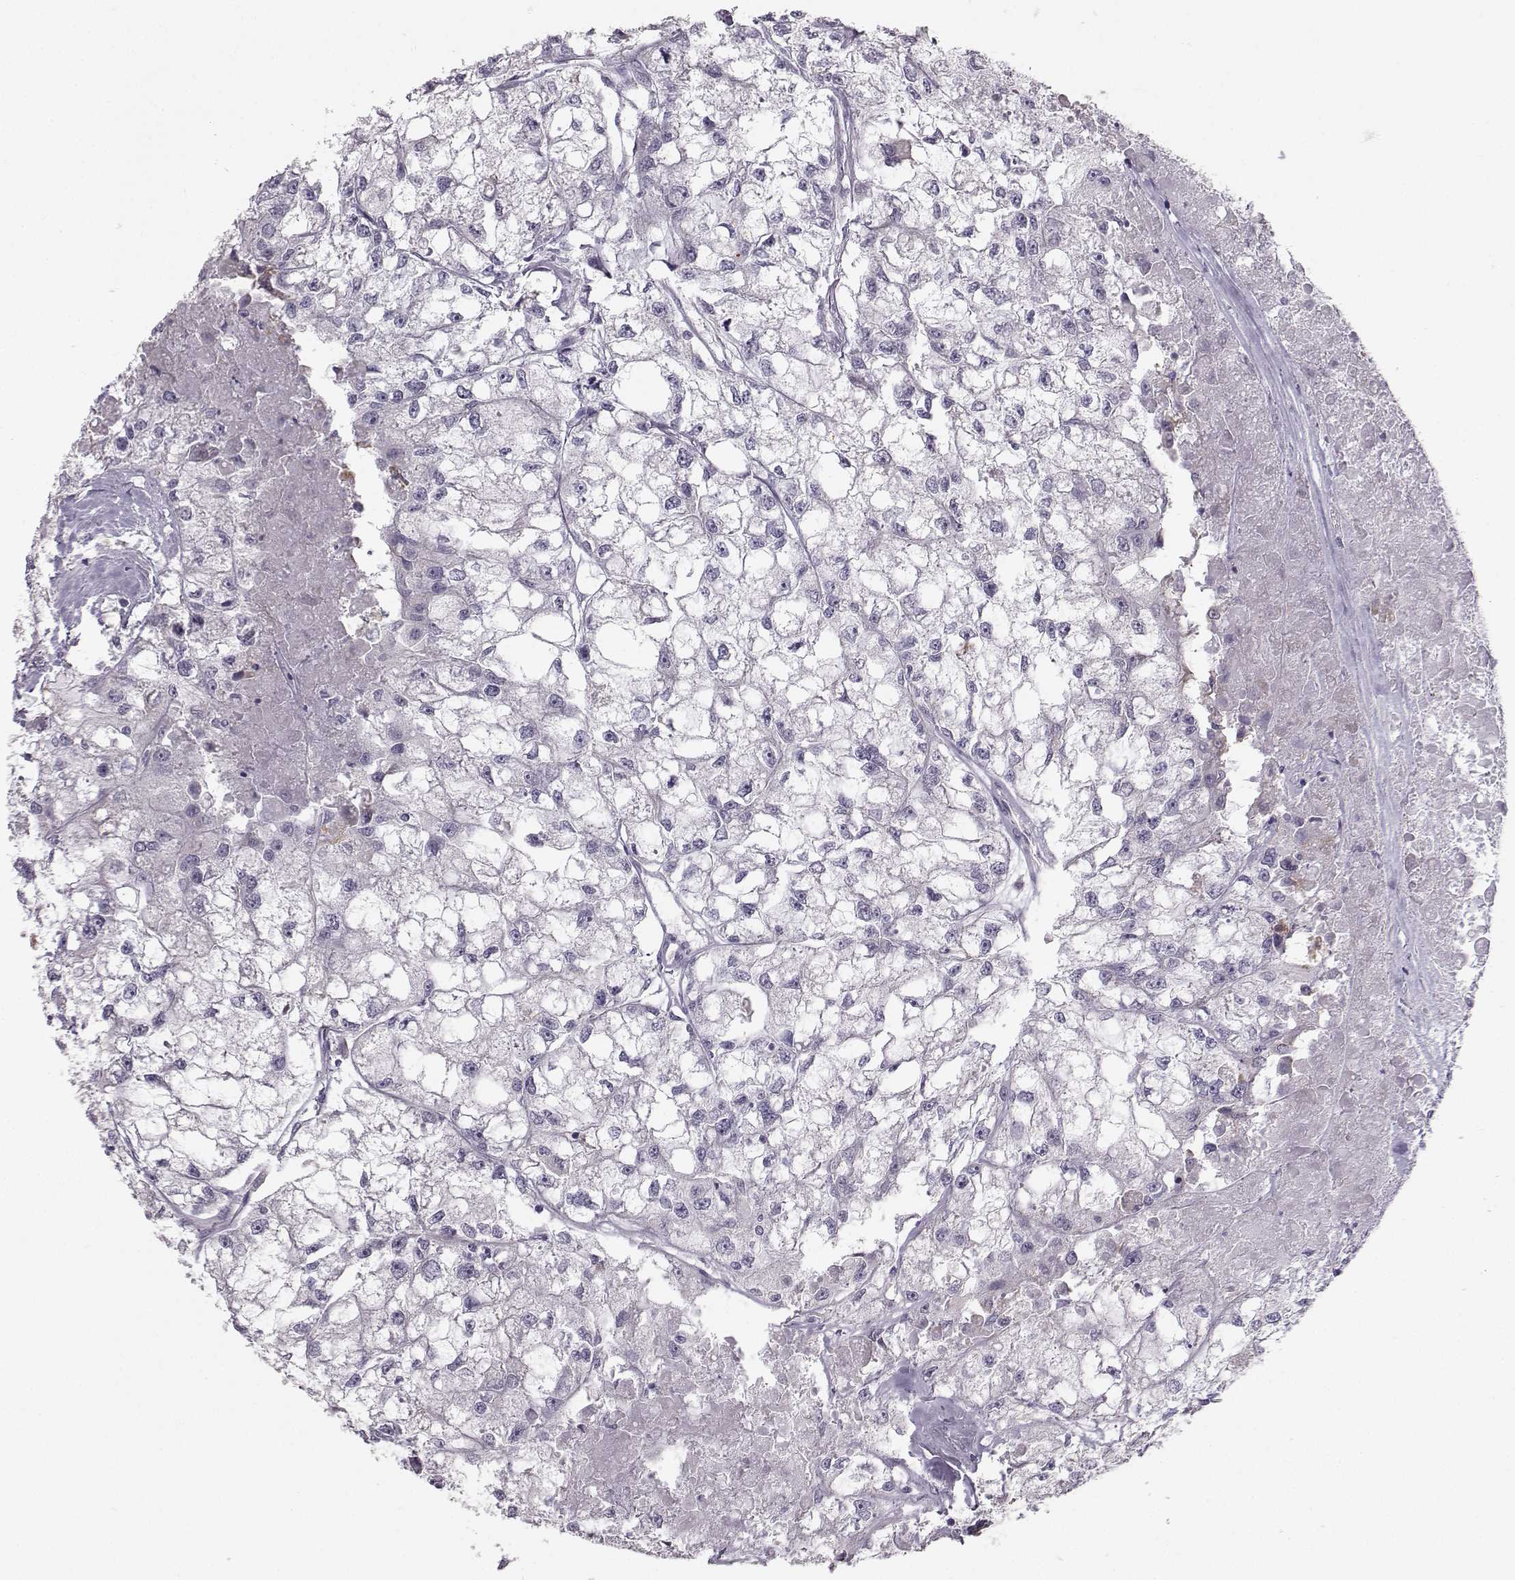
{"staining": {"intensity": "negative", "quantity": "none", "location": "none"}, "tissue": "renal cancer", "cell_type": "Tumor cells", "image_type": "cancer", "snomed": [{"axis": "morphology", "description": "Adenocarcinoma, NOS"}, {"axis": "topography", "description": "Kidney"}], "caption": "An immunohistochemistry image of renal adenocarcinoma is shown. There is no staining in tumor cells of renal adenocarcinoma. Nuclei are stained in blue.", "gene": "CASR", "patient": {"sex": "male", "age": 56}}